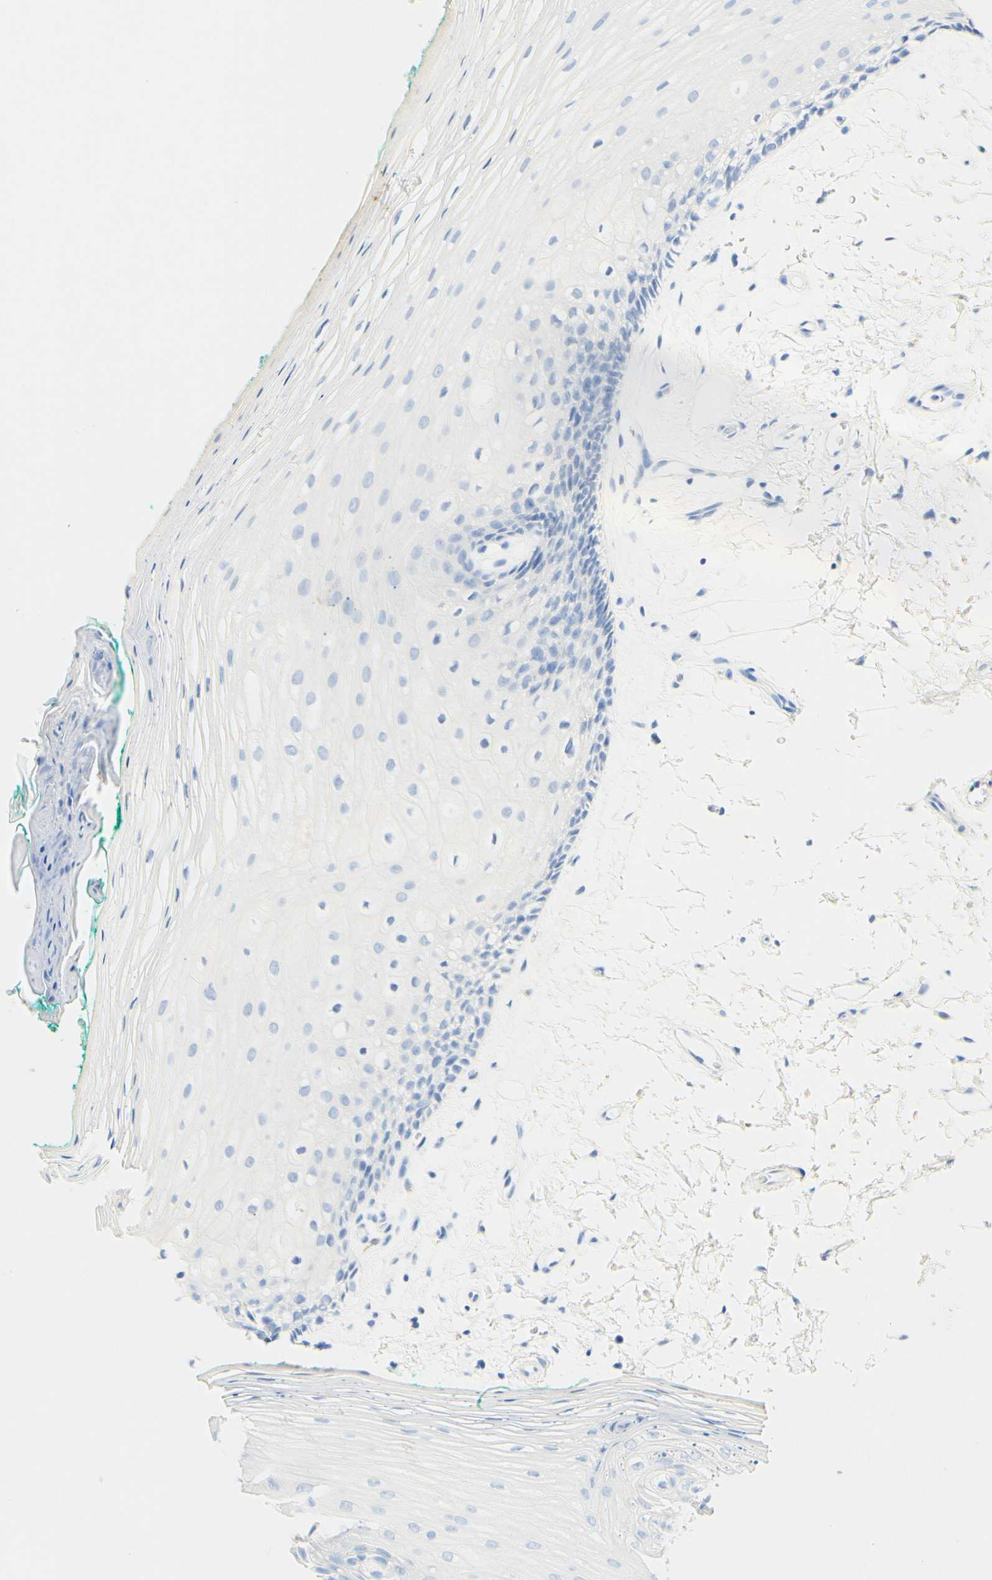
{"staining": {"intensity": "negative", "quantity": "none", "location": "none"}, "tissue": "oral mucosa", "cell_type": "Squamous epithelial cells", "image_type": "normal", "snomed": [{"axis": "morphology", "description": "Normal tissue, NOS"}, {"axis": "topography", "description": "Skeletal muscle"}, {"axis": "topography", "description": "Oral tissue"}, {"axis": "topography", "description": "Peripheral nerve tissue"}], "caption": "Oral mucosa was stained to show a protein in brown. There is no significant expression in squamous epithelial cells. (Brightfield microscopy of DAB (3,3'-diaminobenzidine) IHC at high magnification).", "gene": "PIGR", "patient": {"sex": "female", "age": 84}}